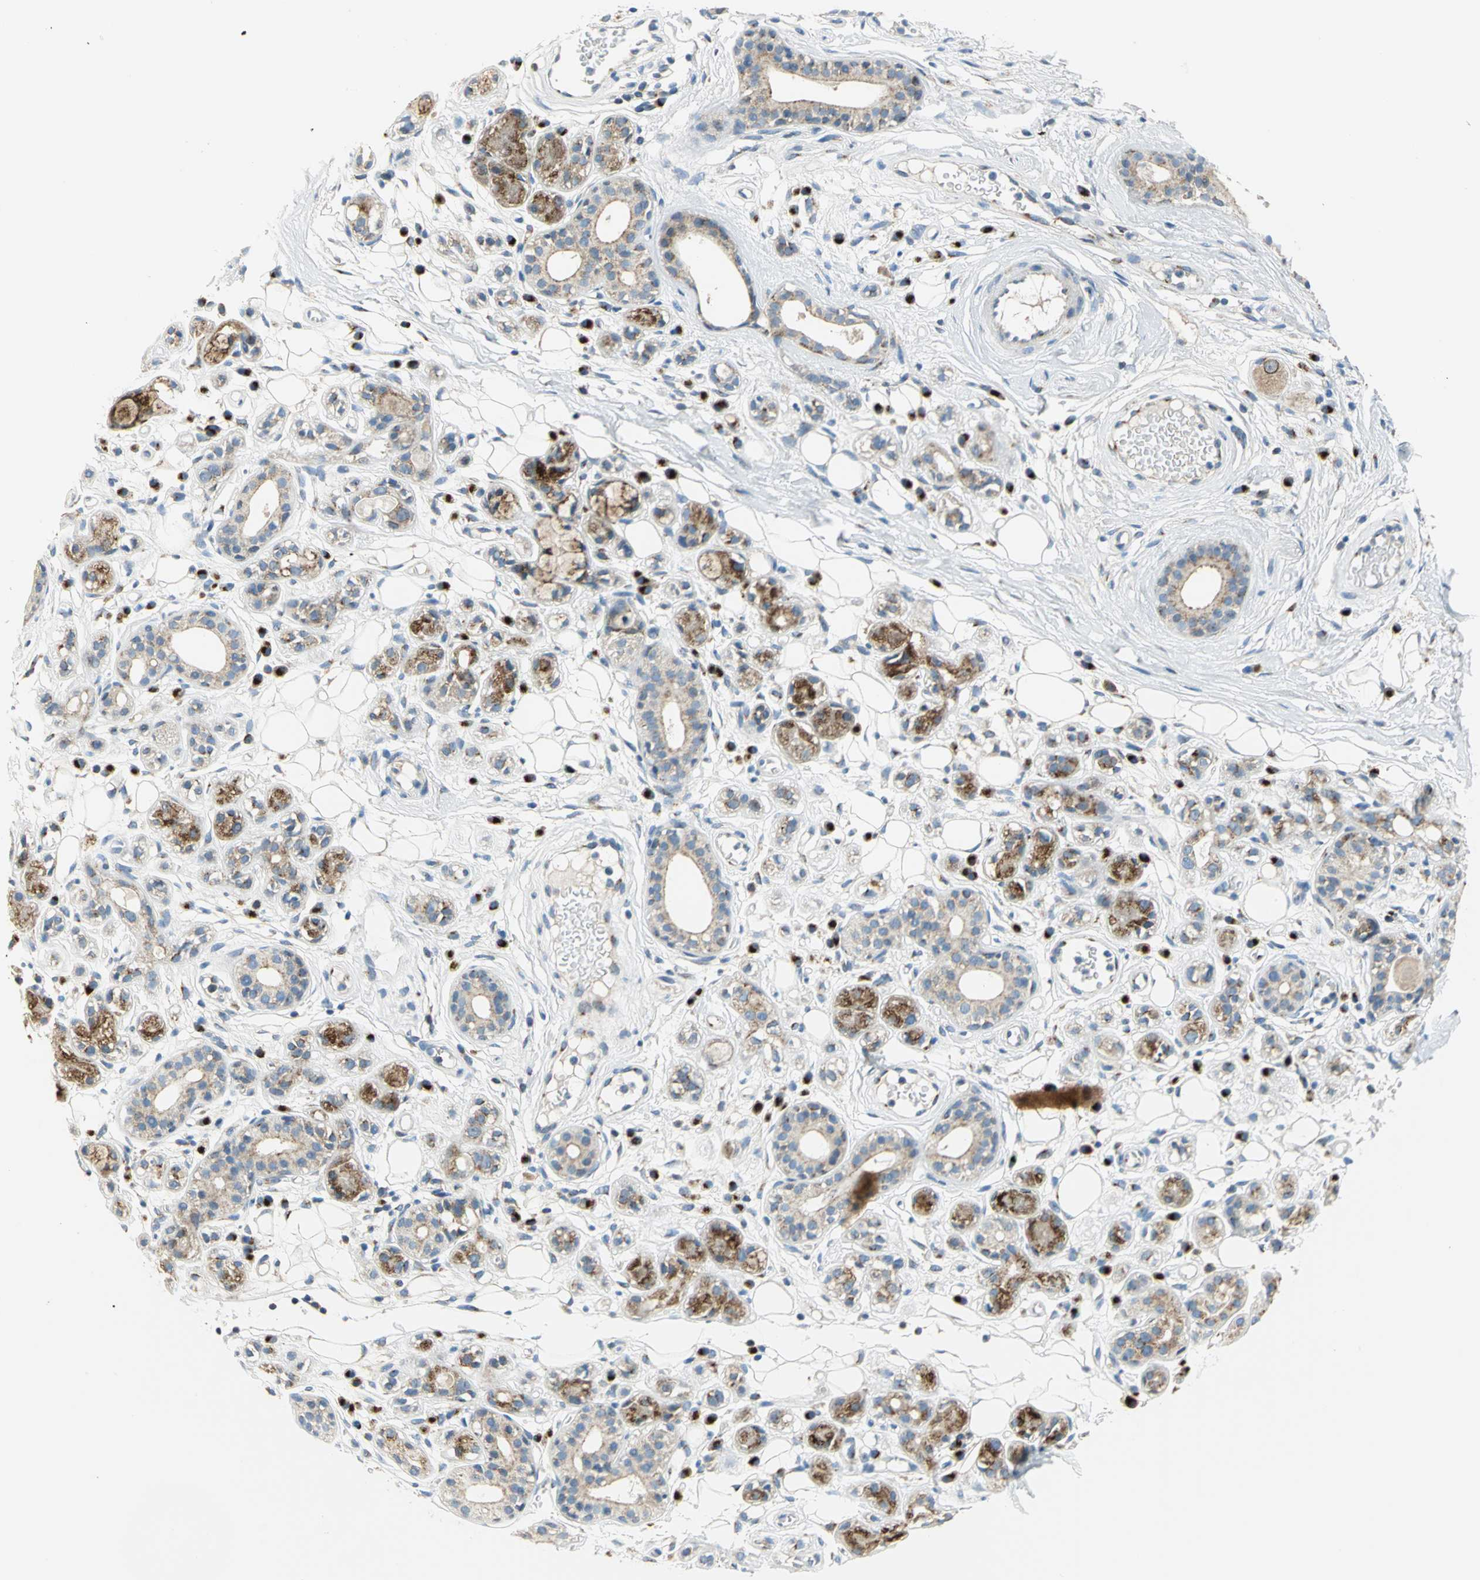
{"staining": {"intensity": "strong", "quantity": ">75%", "location": "cytoplasmic/membranous"}, "tissue": "salivary gland", "cell_type": "Glandular cells", "image_type": "normal", "snomed": [{"axis": "morphology", "description": "Normal tissue, NOS"}, {"axis": "topography", "description": "Salivary gland"}], "caption": "Immunohistochemical staining of unremarkable salivary gland displays high levels of strong cytoplasmic/membranous staining in approximately >75% of glandular cells. (Brightfield microscopy of DAB IHC at high magnification).", "gene": "GPR3", "patient": {"sex": "male", "age": 54}}